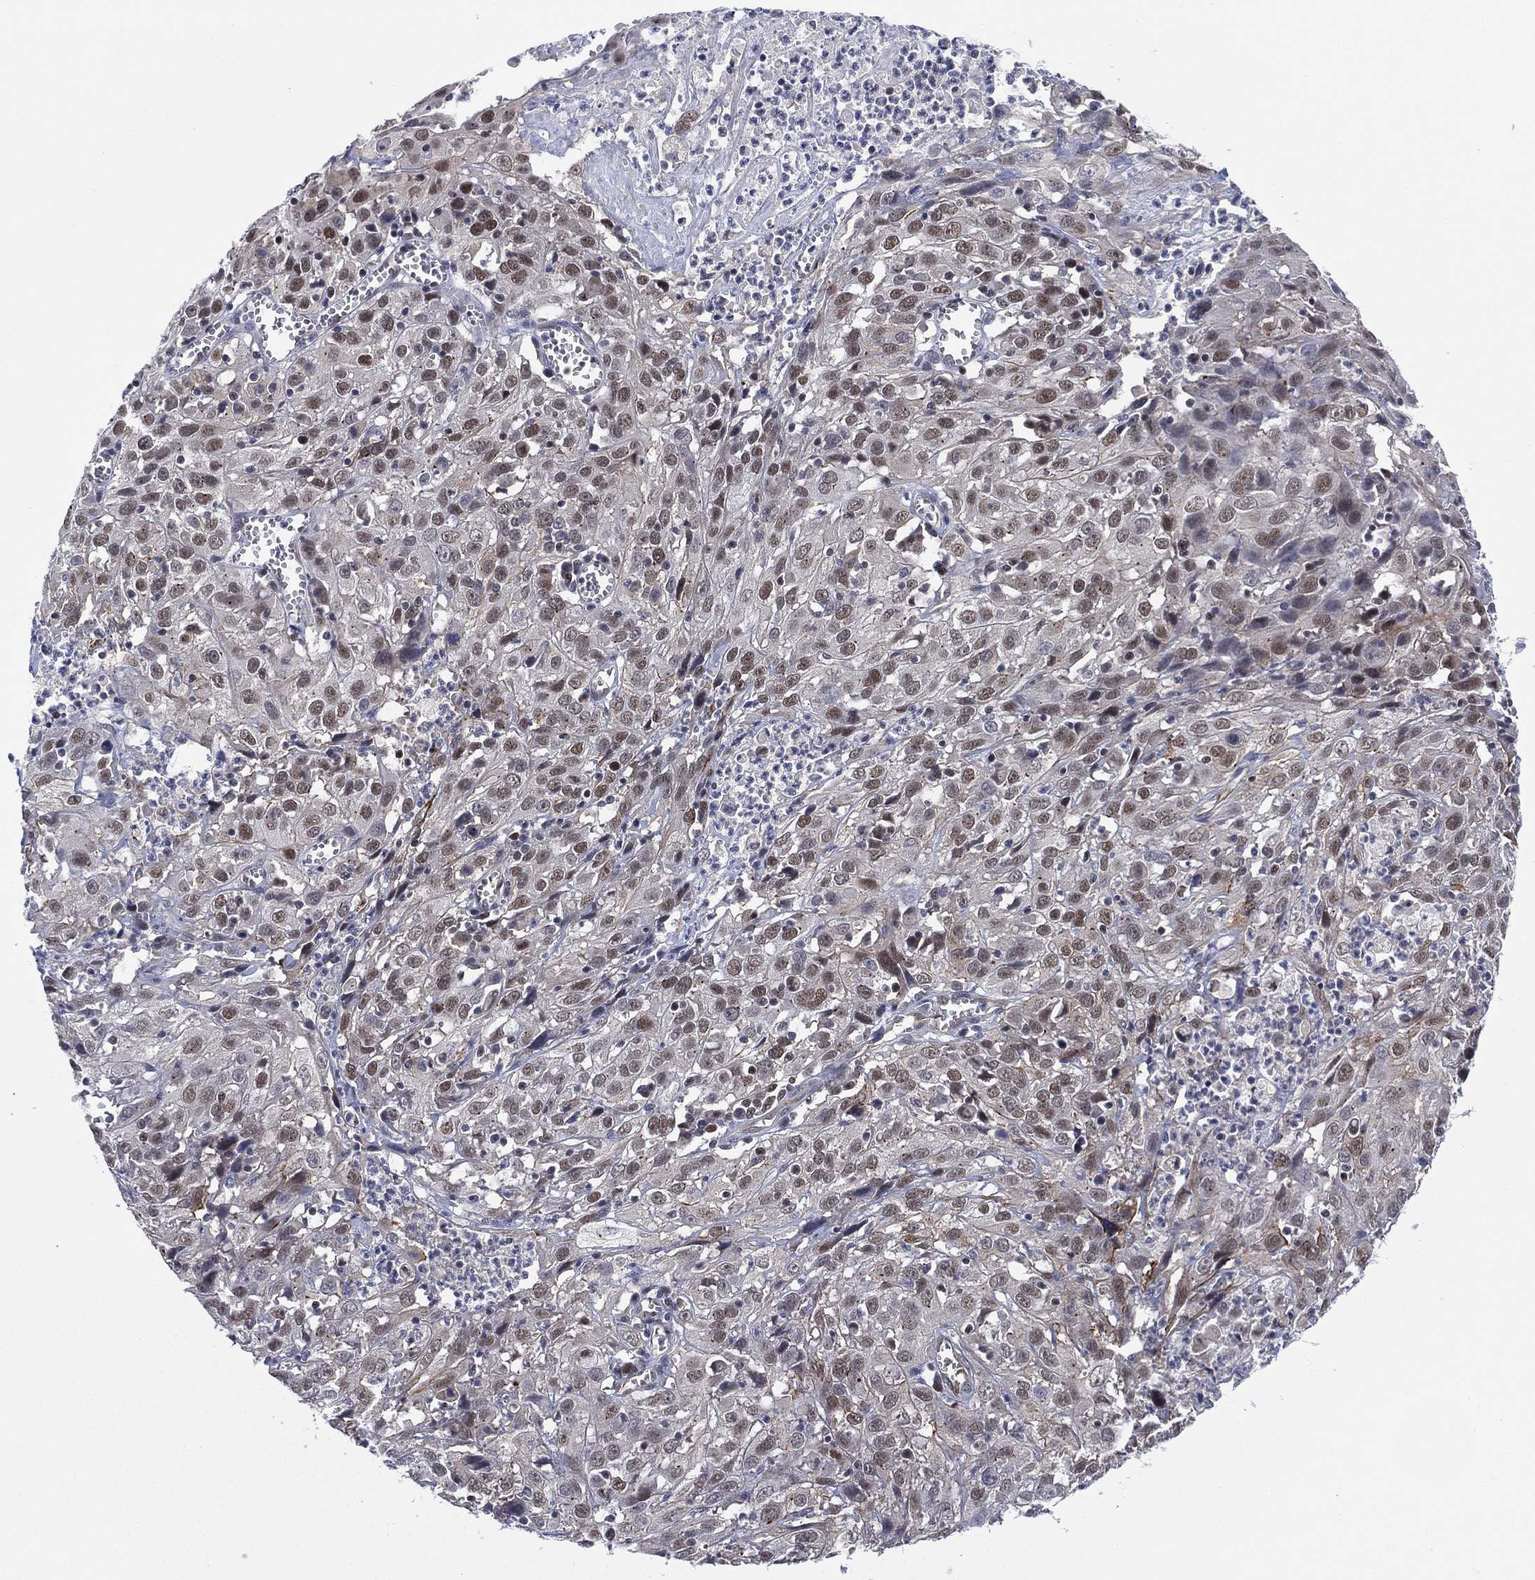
{"staining": {"intensity": "moderate", "quantity": "<25%", "location": "nuclear"}, "tissue": "cervical cancer", "cell_type": "Tumor cells", "image_type": "cancer", "snomed": [{"axis": "morphology", "description": "Squamous cell carcinoma, NOS"}, {"axis": "topography", "description": "Cervix"}], "caption": "Cervical squamous cell carcinoma tissue exhibits moderate nuclear staining in about <25% of tumor cells, visualized by immunohistochemistry. The staining was performed using DAB, with brown indicating positive protein expression. Nuclei are stained blue with hematoxylin.", "gene": "GSE1", "patient": {"sex": "female", "age": 32}}